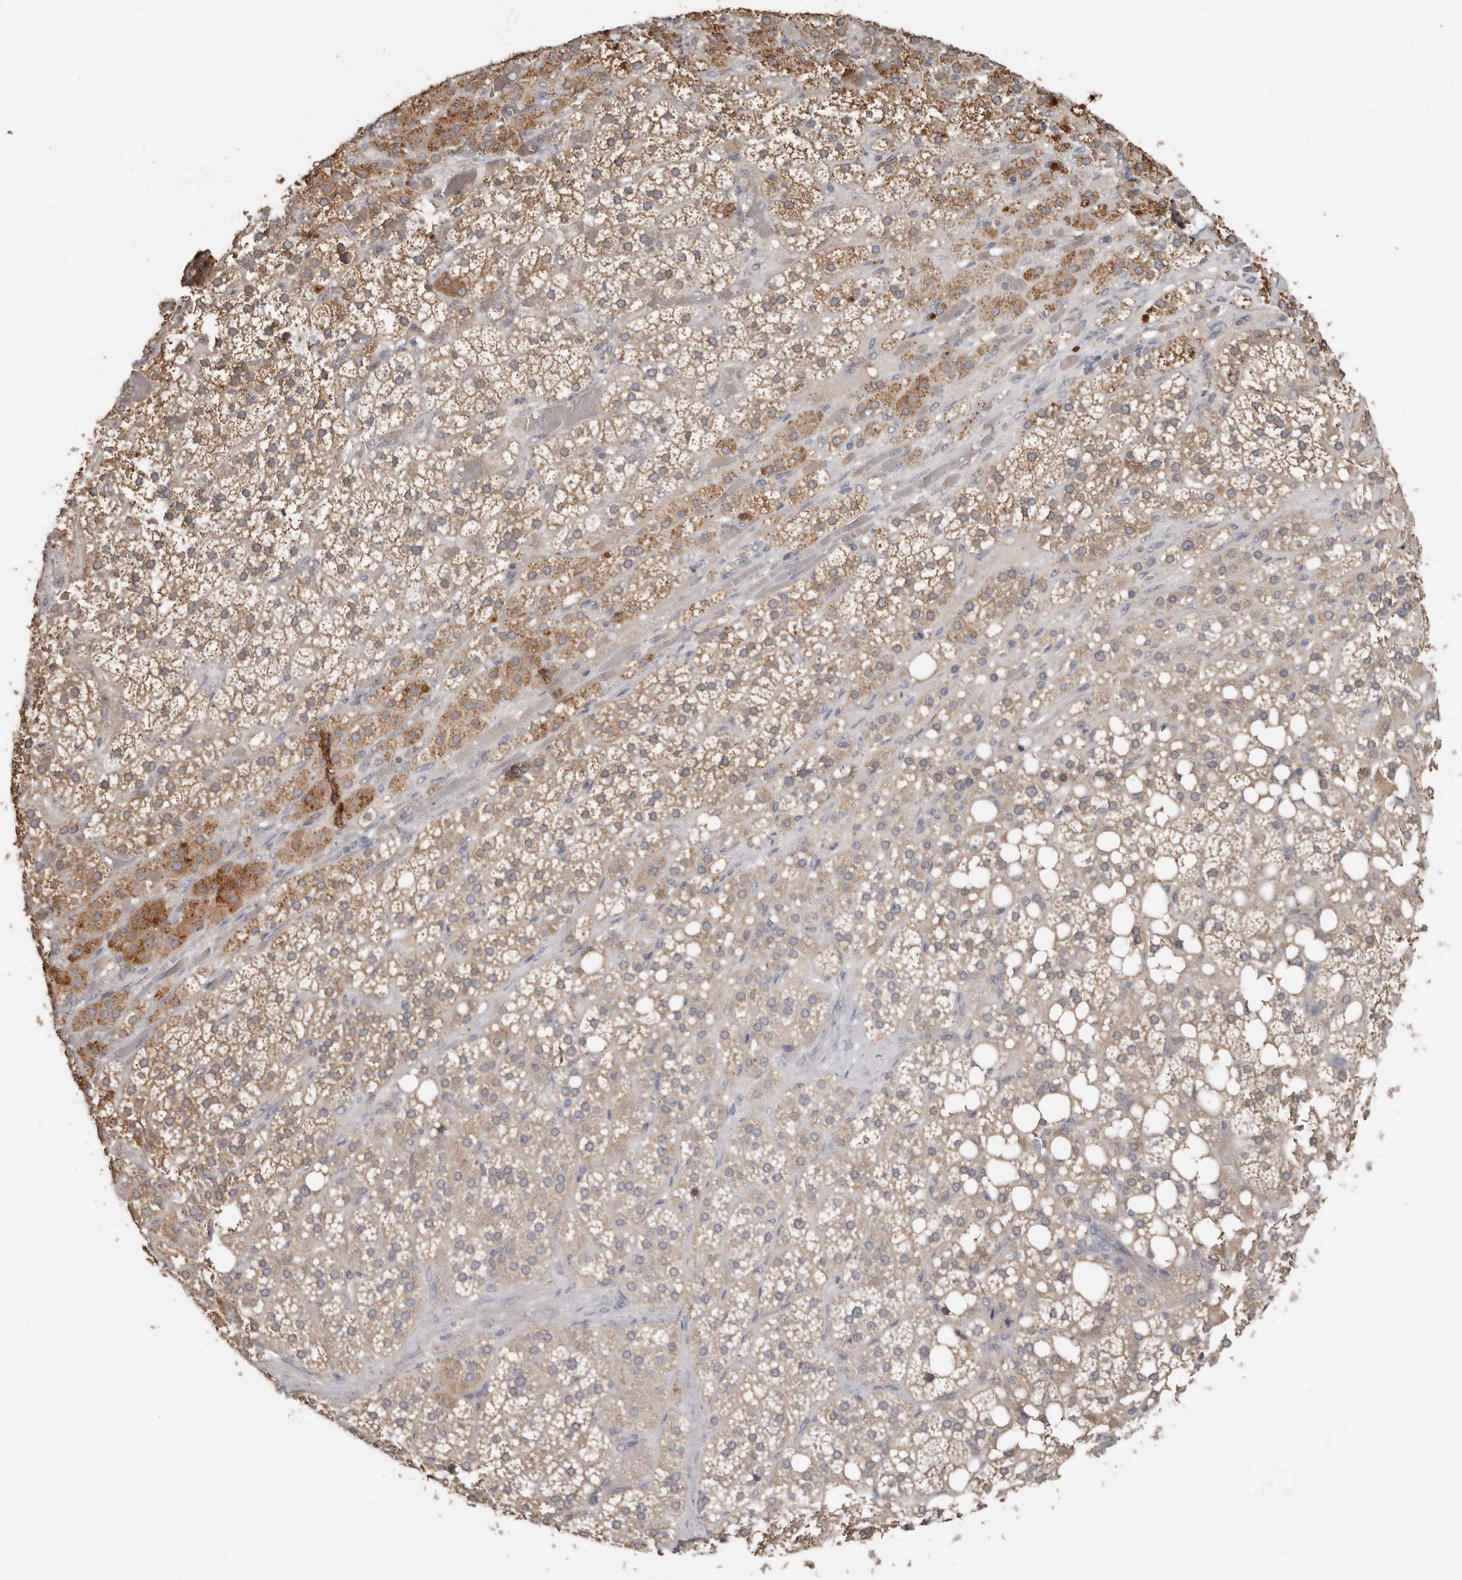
{"staining": {"intensity": "moderate", "quantity": "25%-75%", "location": "cytoplasmic/membranous"}, "tissue": "adrenal gland", "cell_type": "Glandular cells", "image_type": "normal", "snomed": [{"axis": "morphology", "description": "Normal tissue, NOS"}, {"axis": "topography", "description": "Adrenal gland"}], "caption": "The photomicrograph exhibits immunohistochemical staining of benign adrenal gland. There is moderate cytoplasmic/membranous expression is appreciated in about 25%-75% of glandular cells.", "gene": "KIF26B", "patient": {"sex": "female", "age": 59}}